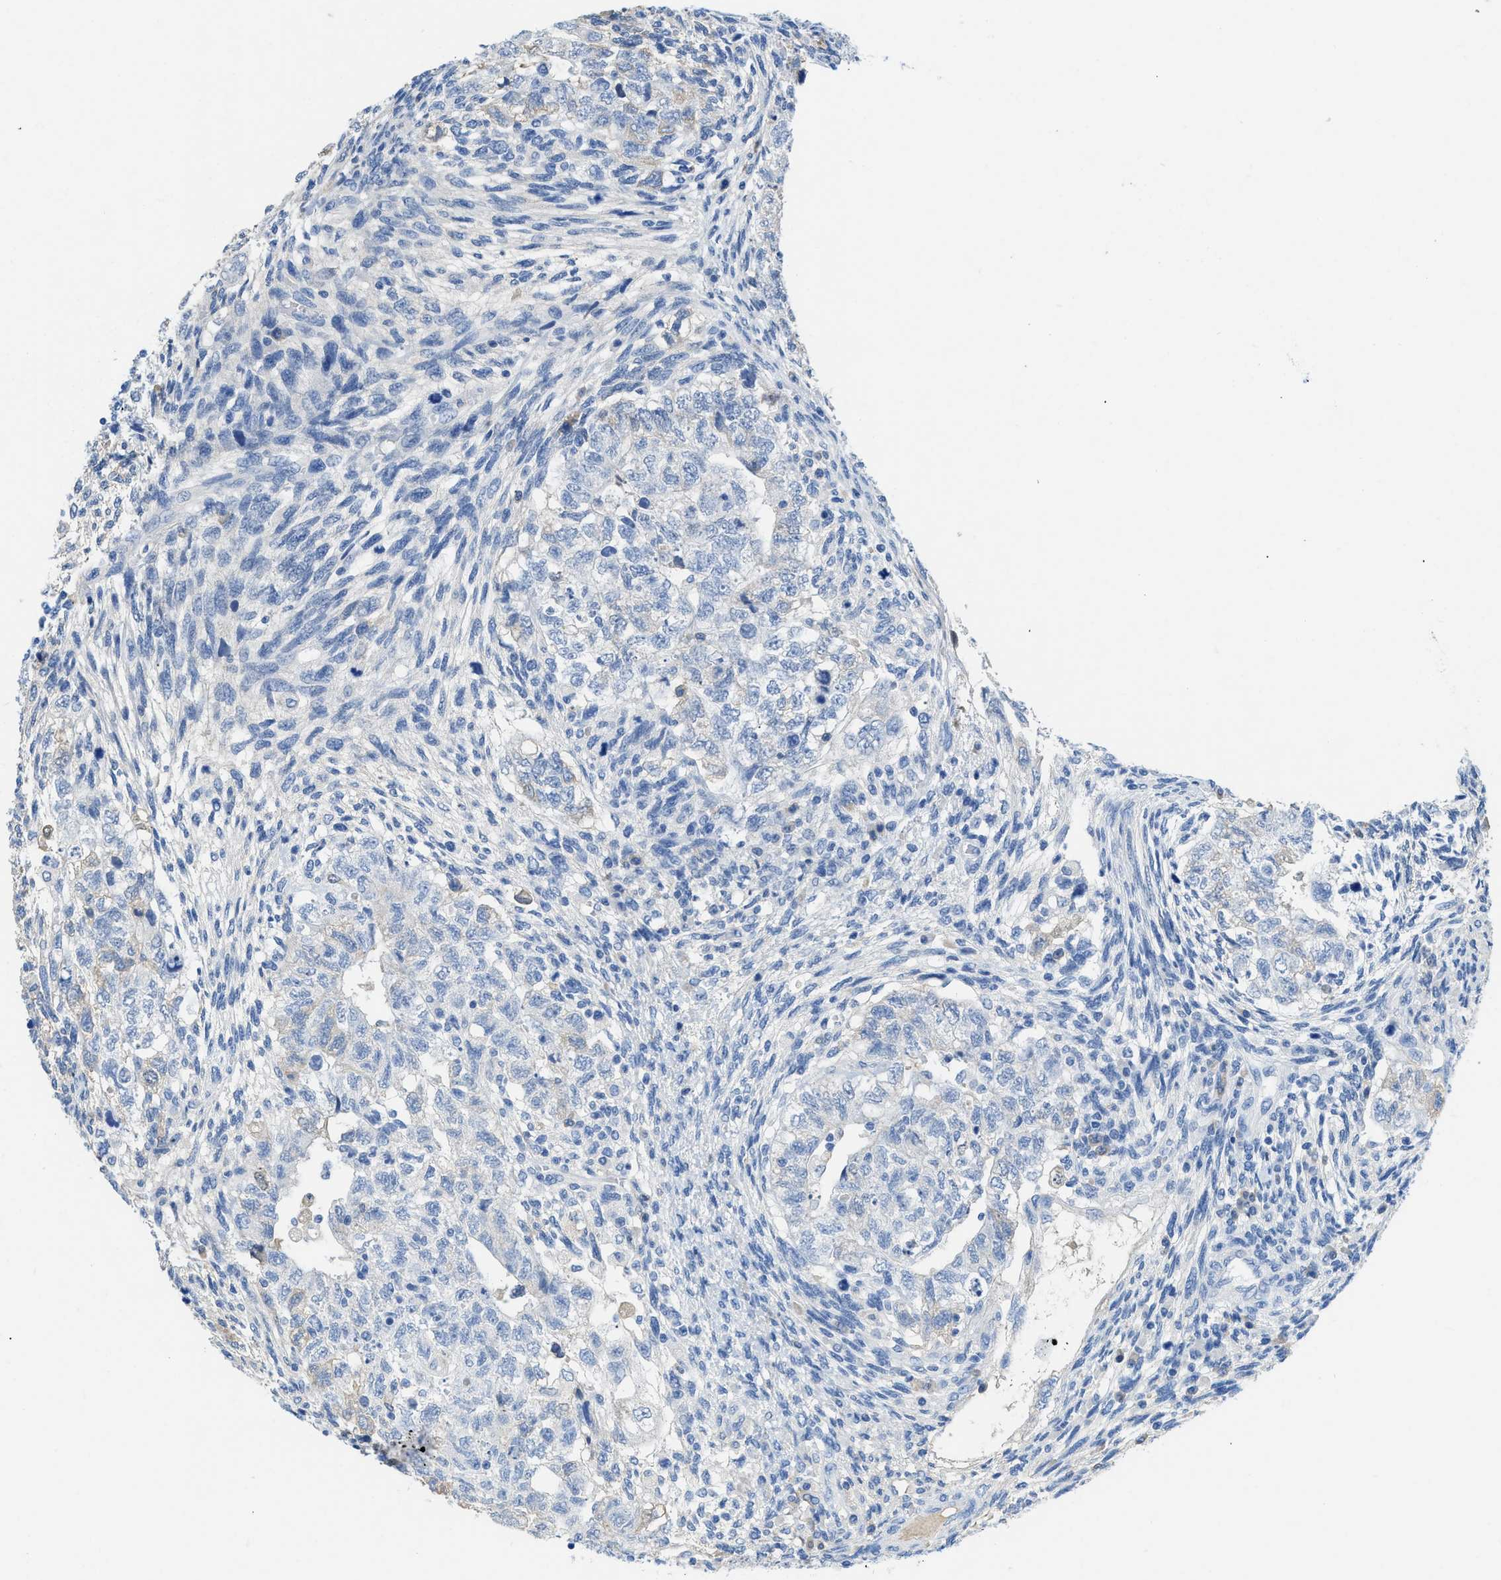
{"staining": {"intensity": "negative", "quantity": "none", "location": "none"}, "tissue": "testis cancer", "cell_type": "Tumor cells", "image_type": "cancer", "snomed": [{"axis": "morphology", "description": "Normal tissue, NOS"}, {"axis": "morphology", "description": "Carcinoma, Embryonal, NOS"}, {"axis": "topography", "description": "Testis"}], "caption": "Protein analysis of testis cancer (embryonal carcinoma) exhibits no significant staining in tumor cells.", "gene": "COL3A1", "patient": {"sex": "male", "age": 36}}